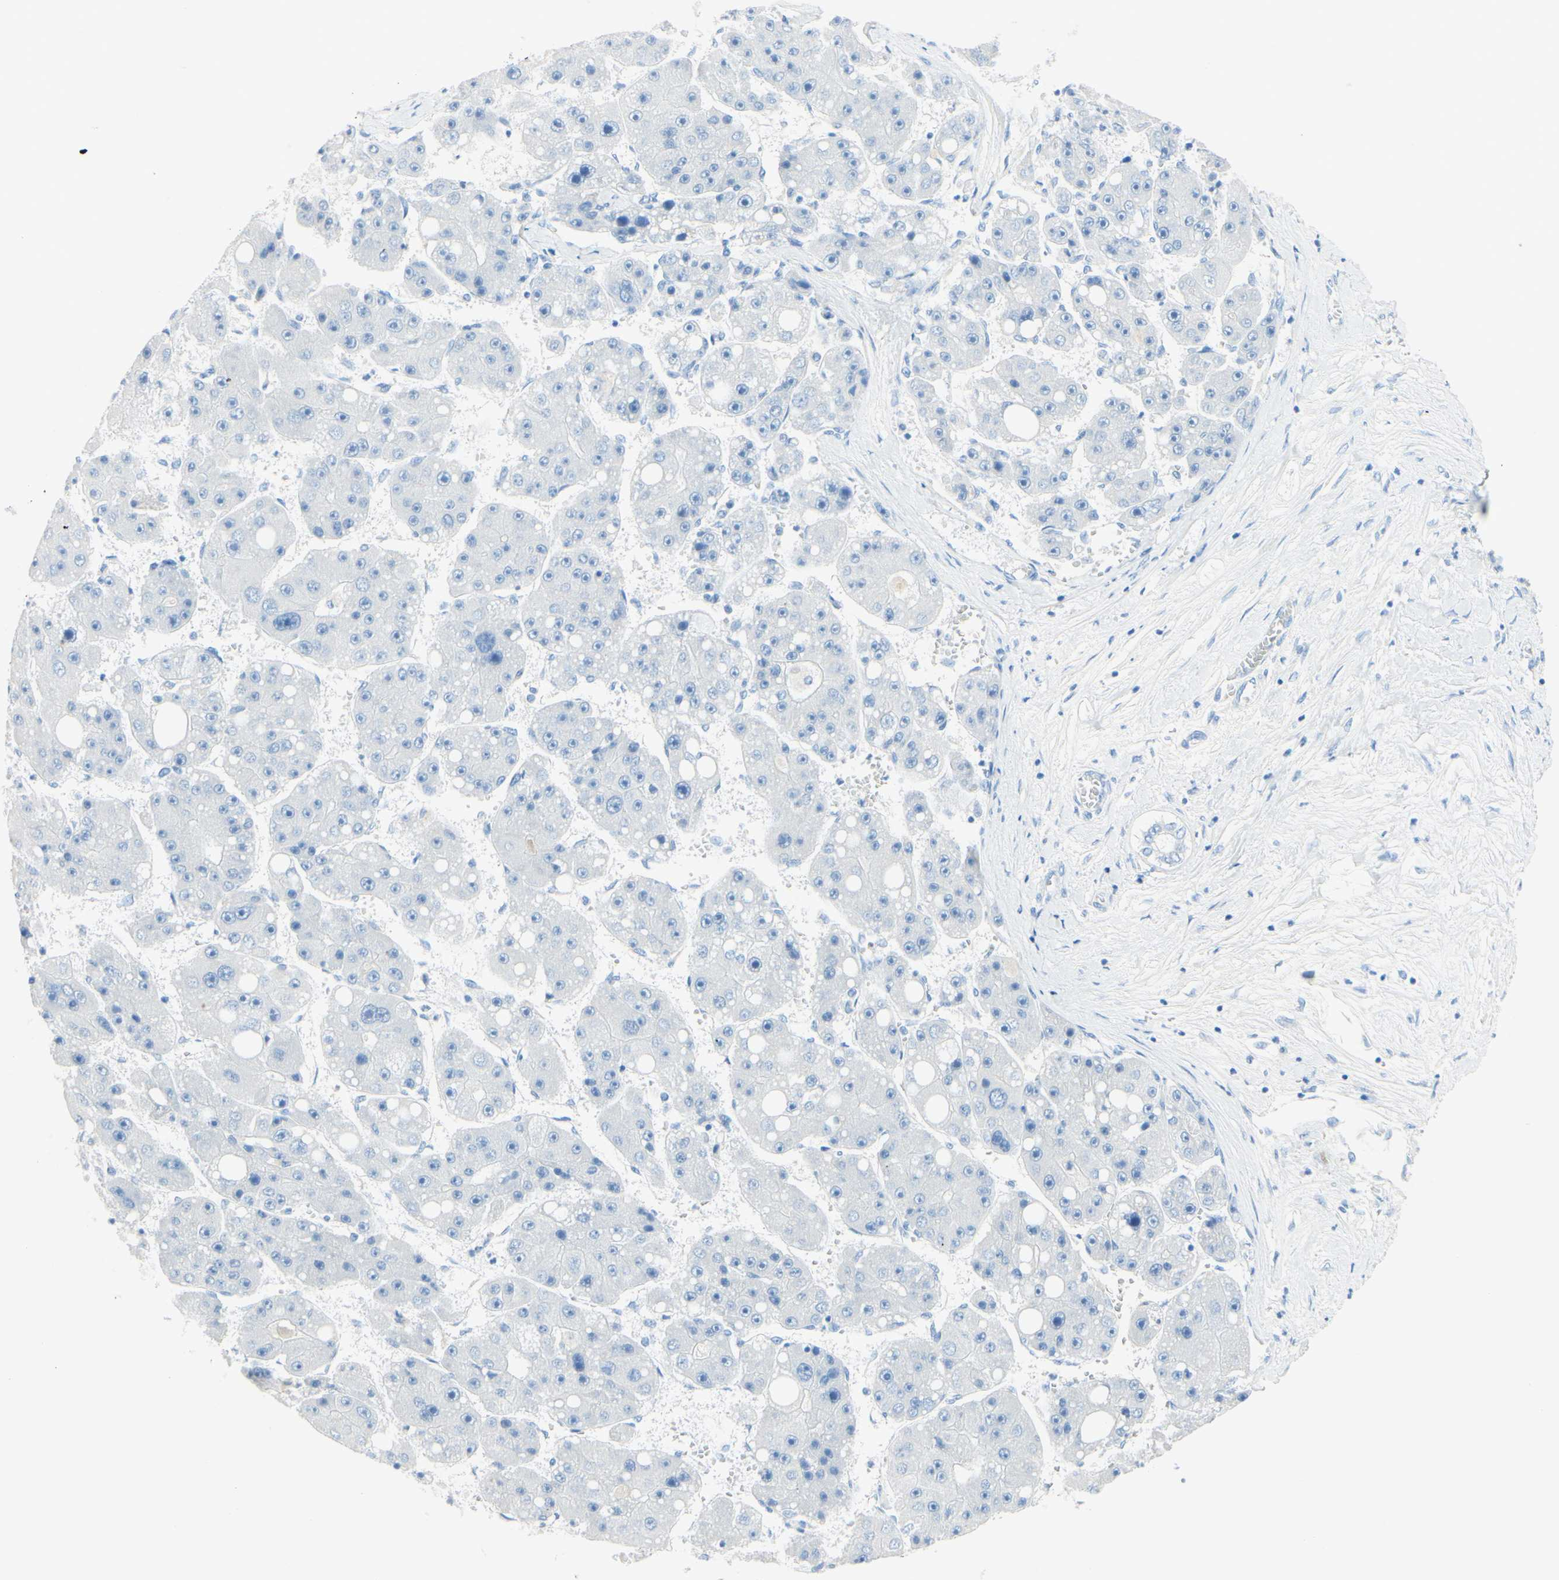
{"staining": {"intensity": "negative", "quantity": "none", "location": "none"}, "tissue": "liver cancer", "cell_type": "Tumor cells", "image_type": "cancer", "snomed": [{"axis": "morphology", "description": "Carcinoma, Hepatocellular, NOS"}, {"axis": "topography", "description": "Liver"}], "caption": "A micrograph of liver cancer stained for a protein exhibits no brown staining in tumor cells.", "gene": "IL6ST", "patient": {"sex": "female", "age": 61}}